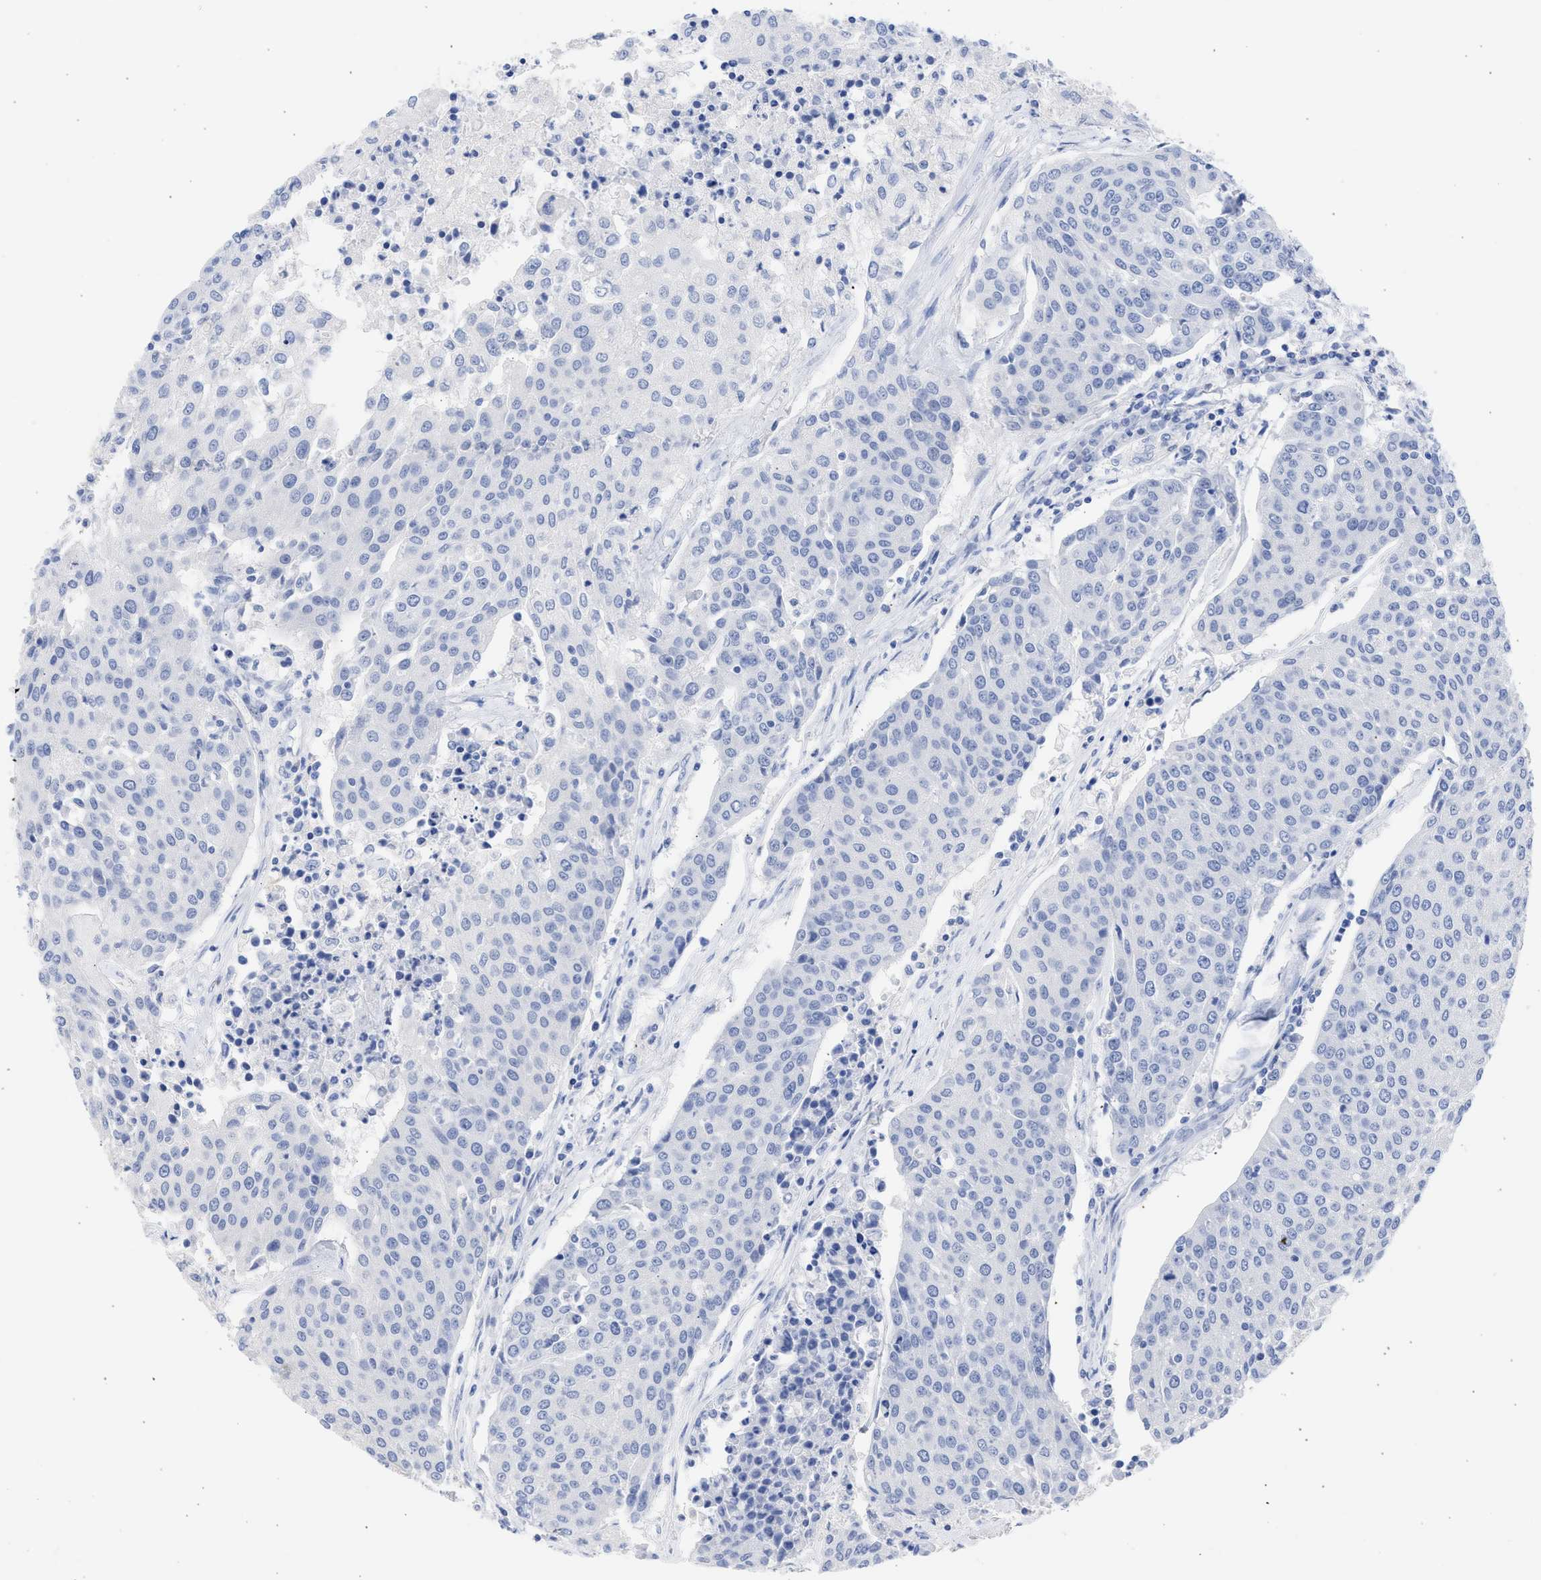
{"staining": {"intensity": "negative", "quantity": "none", "location": "none"}, "tissue": "urothelial cancer", "cell_type": "Tumor cells", "image_type": "cancer", "snomed": [{"axis": "morphology", "description": "Urothelial carcinoma, High grade"}, {"axis": "topography", "description": "Urinary bladder"}], "caption": "Immunohistochemistry (IHC) of urothelial carcinoma (high-grade) shows no staining in tumor cells.", "gene": "NCAM1", "patient": {"sex": "female", "age": 85}}